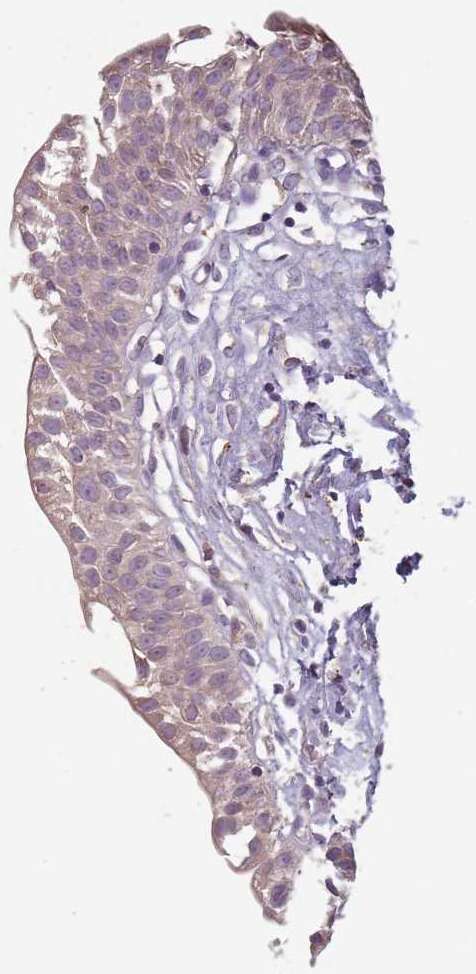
{"staining": {"intensity": "strong", "quantity": "<25%", "location": "cytoplasmic/membranous"}, "tissue": "urinary bladder", "cell_type": "Urothelial cells", "image_type": "normal", "snomed": [{"axis": "morphology", "description": "Normal tissue, NOS"}, {"axis": "topography", "description": "Urinary bladder"}], "caption": "The image exhibits staining of unremarkable urinary bladder, revealing strong cytoplasmic/membranous protein staining (brown color) within urothelial cells. Nuclei are stained in blue.", "gene": "RPS9", "patient": {"sex": "male", "age": 51}}